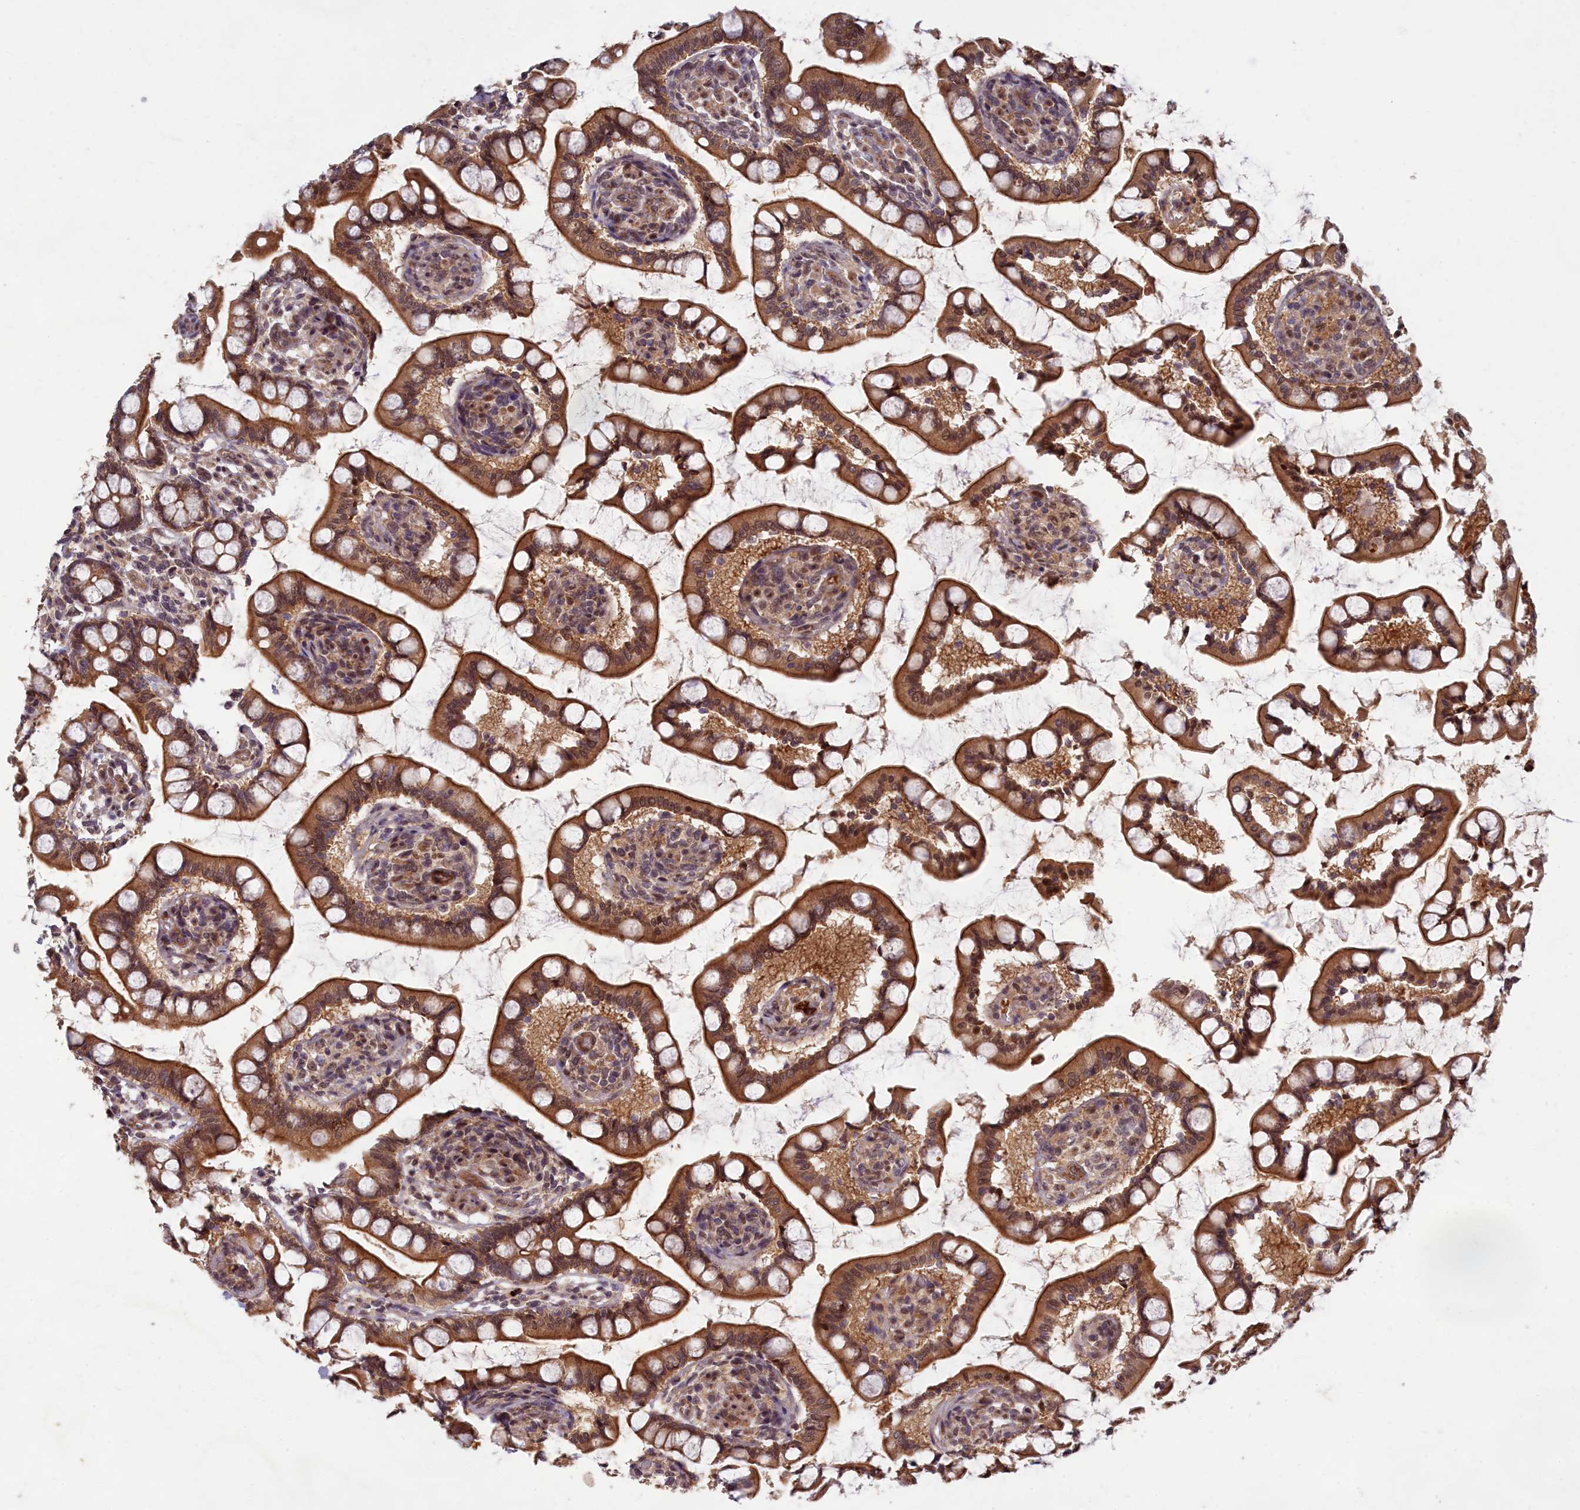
{"staining": {"intensity": "strong", "quantity": ">75%", "location": "cytoplasmic/membranous"}, "tissue": "small intestine", "cell_type": "Glandular cells", "image_type": "normal", "snomed": [{"axis": "morphology", "description": "Normal tissue, NOS"}, {"axis": "topography", "description": "Small intestine"}], "caption": "IHC micrograph of unremarkable small intestine stained for a protein (brown), which shows high levels of strong cytoplasmic/membranous expression in about >75% of glandular cells.", "gene": "EARS2", "patient": {"sex": "male", "age": 52}}